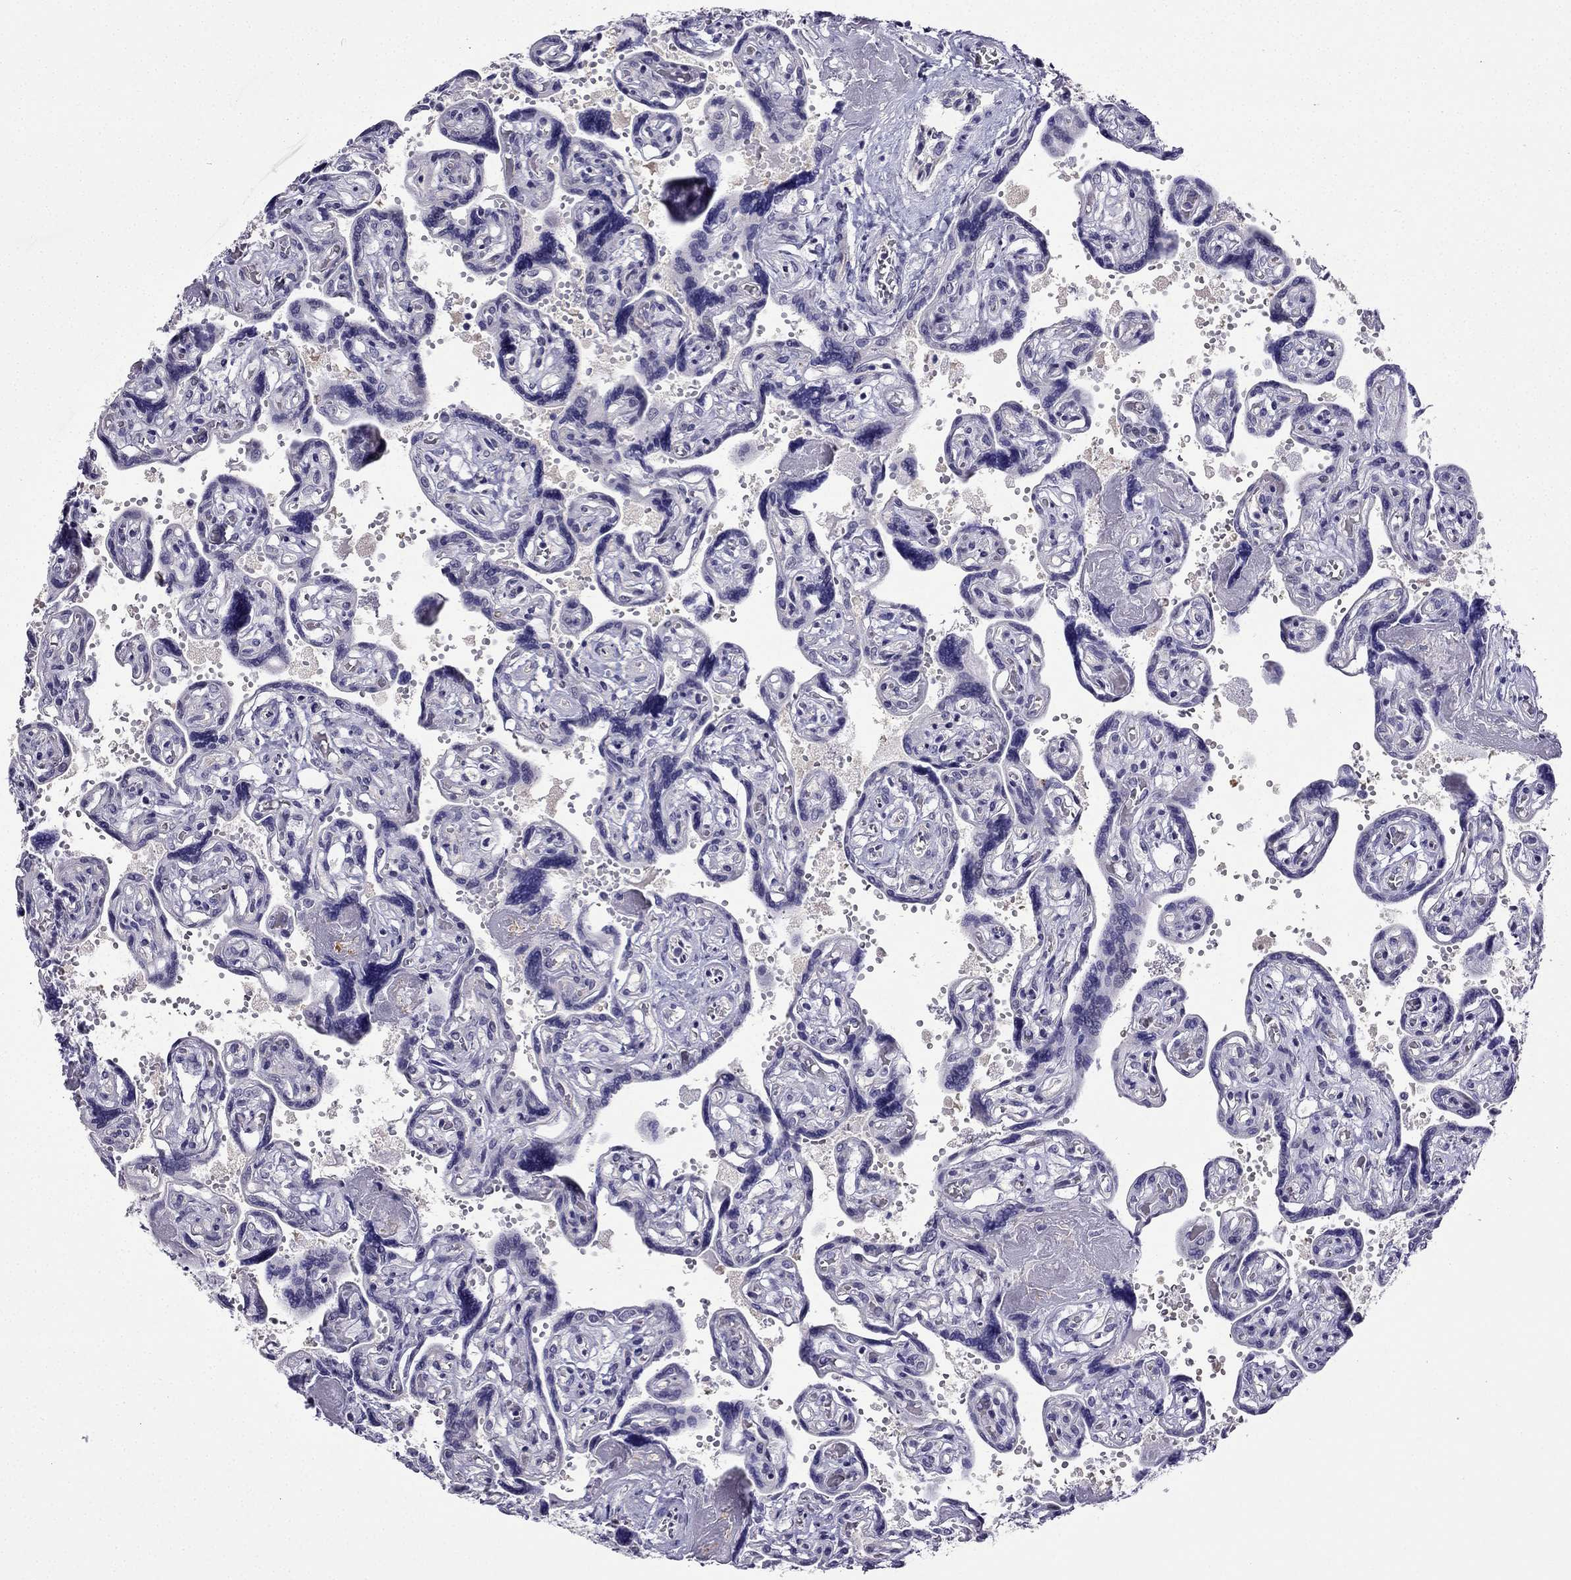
{"staining": {"intensity": "negative", "quantity": "none", "location": "none"}, "tissue": "placenta", "cell_type": "Decidual cells", "image_type": "normal", "snomed": [{"axis": "morphology", "description": "Normal tissue, NOS"}, {"axis": "topography", "description": "Placenta"}], "caption": "Immunohistochemical staining of benign human placenta exhibits no significant positivity in decidual cells.", "gene": "KCNJ10", "patient": {"sex": "female", "age": 32}}